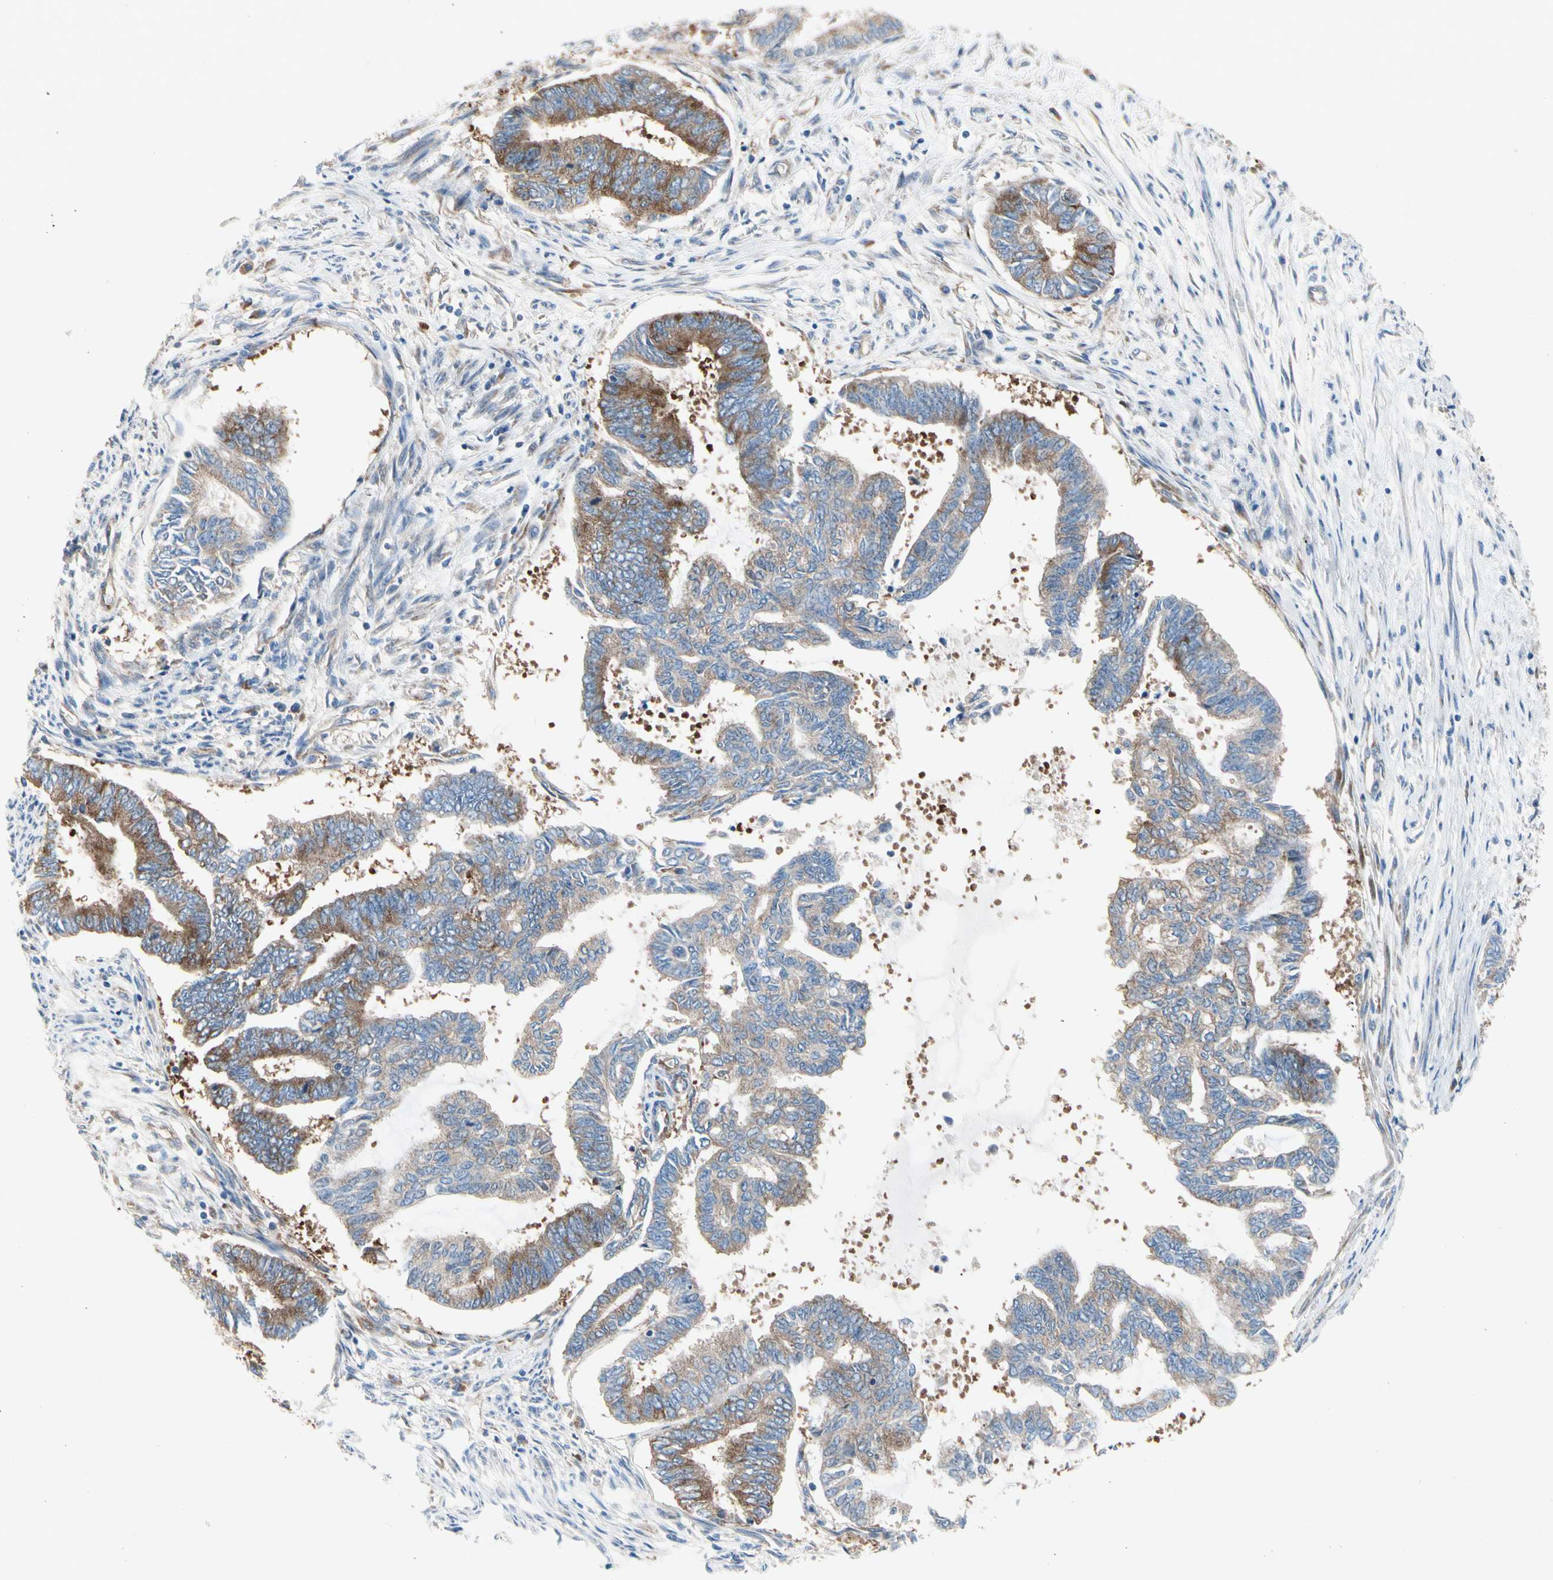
{"staining": {"intensity": "moderate", "quantity": ">75%", "location": "cytoplasmic/membranous"}, "tissue": "endometrial cancer", "cell_type": "Tumor cells", "image_type": "cancer", "snomed": [{"axis": "morphology", "description": "Adenocarcinoma, NOS"}, {"axis": "topography", "description": "Endometrium"}], "caption": "Endometrial cancer stained with DAB (3,3'-diaminobenzidine) immunohistochemistry (IHC) displays medium levels of moderate cytoplasmic/membranous expression in approximately >75% of tumor cells.", "gene": "GPHN", "patient": {"sex": "female", "age": 86}}